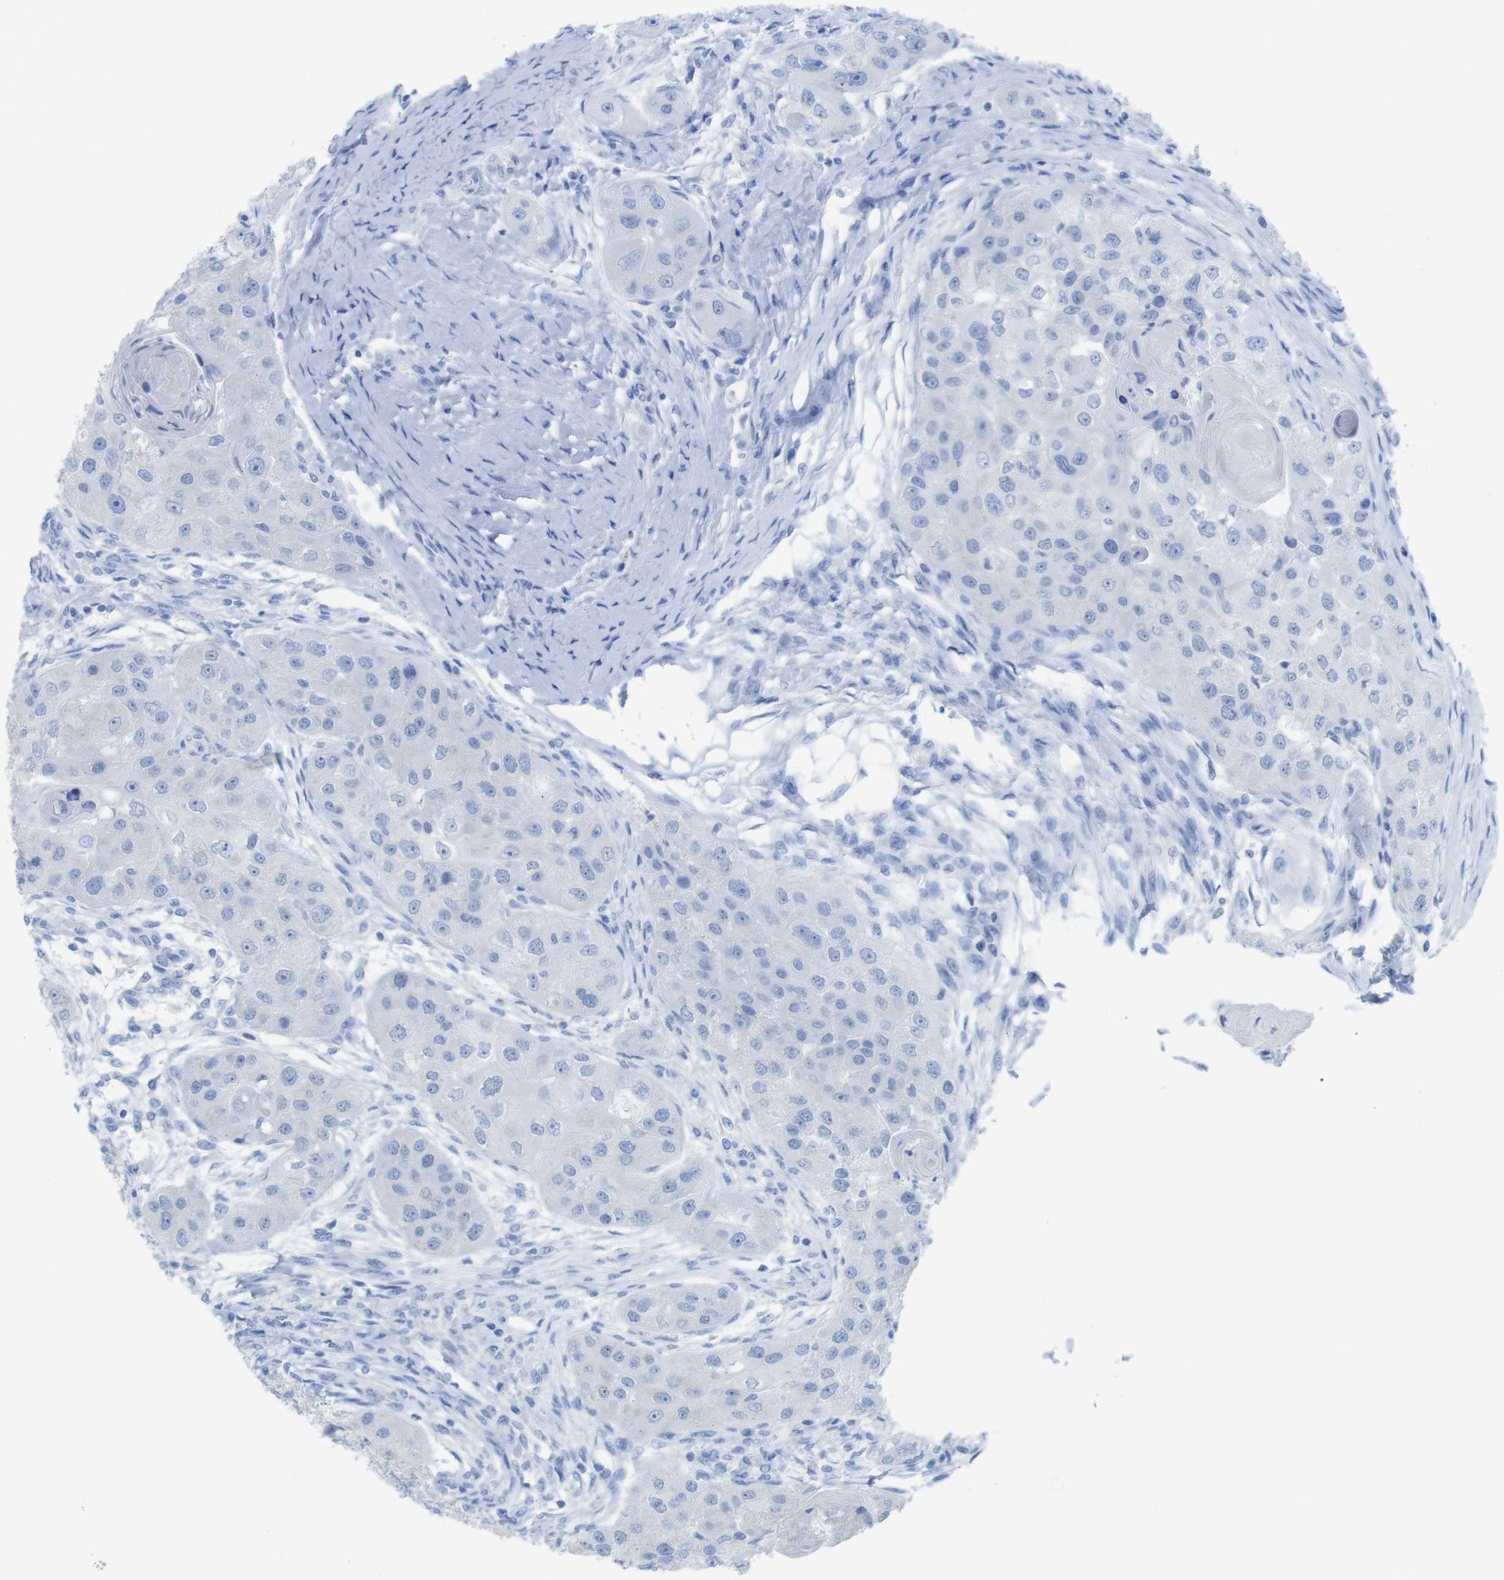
{"staining": {"intensity": "negative", "quantity": "none", "location": "none"}, "tissue": "head and neck cancer", "cell_type": "Tumor cells", "image_type": "cancer", "snomed": [{"axis": "morphology", "description": "Normal tissue, NOS"}, {"axis": "morphology", "description": "Squamous cell carcinoma, NOS"}, {"axis": "topography", "description": "Skeletal muscle"}, {"axis": "topography", "description": "Head-Neck"}], "caption": "IHC histopathology image of neoplastic tissue: human head and neck cancer (squamous cell carcinoma) stained with DAB demonstrates no significant protein expression in tumor cells. Nuclei are stained in blue.", "gene": "MYH7", "patient": {"sex": "male", "age": 51}}